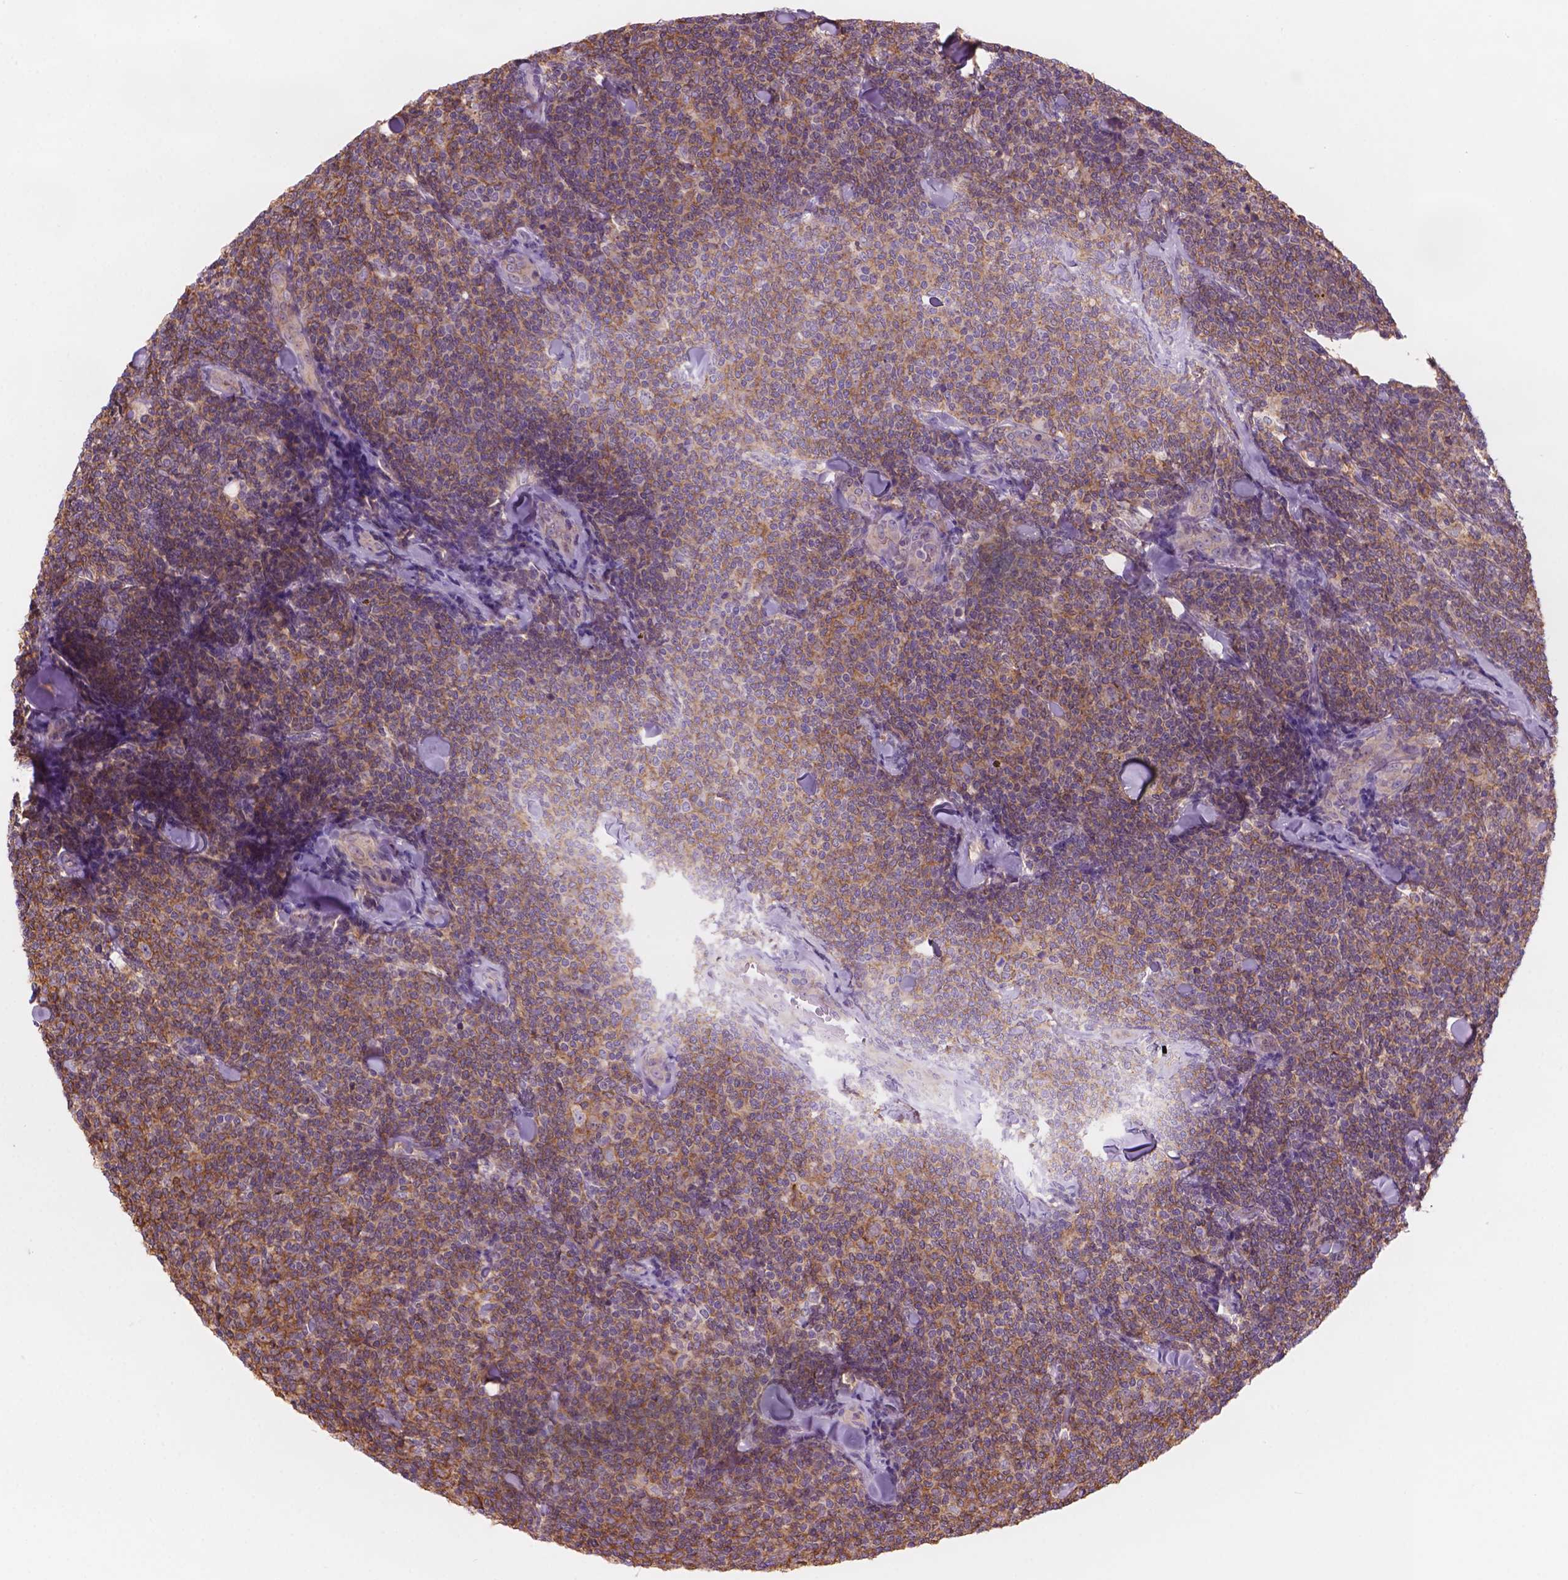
{"staining": {"intensity": "weak", "quantity": "<25%", "location": "cytoplasmic/membranous"}, "tissue": "lymphoma", "cell_type": "Tumor cells", "image_type": "cancer", "snomed": [{"axis": "morphology", "description": "Malignant lymphoma, non-Hodgkin's type, Low grade"}, {"axis": "topography", "description": "Lymph node"}], "caption": "The immunohistochemistry histopathology image has no significant positivity in tumor cells of low-grade malignant lymphoma, non-Hodgkin's type tissue. (DAB (3,3'-diaminobenzidine) IHC with hematoxylin counter stain).", "gene": "ENSG00000187186", "patient": {"sex": "female", "age": 56}}